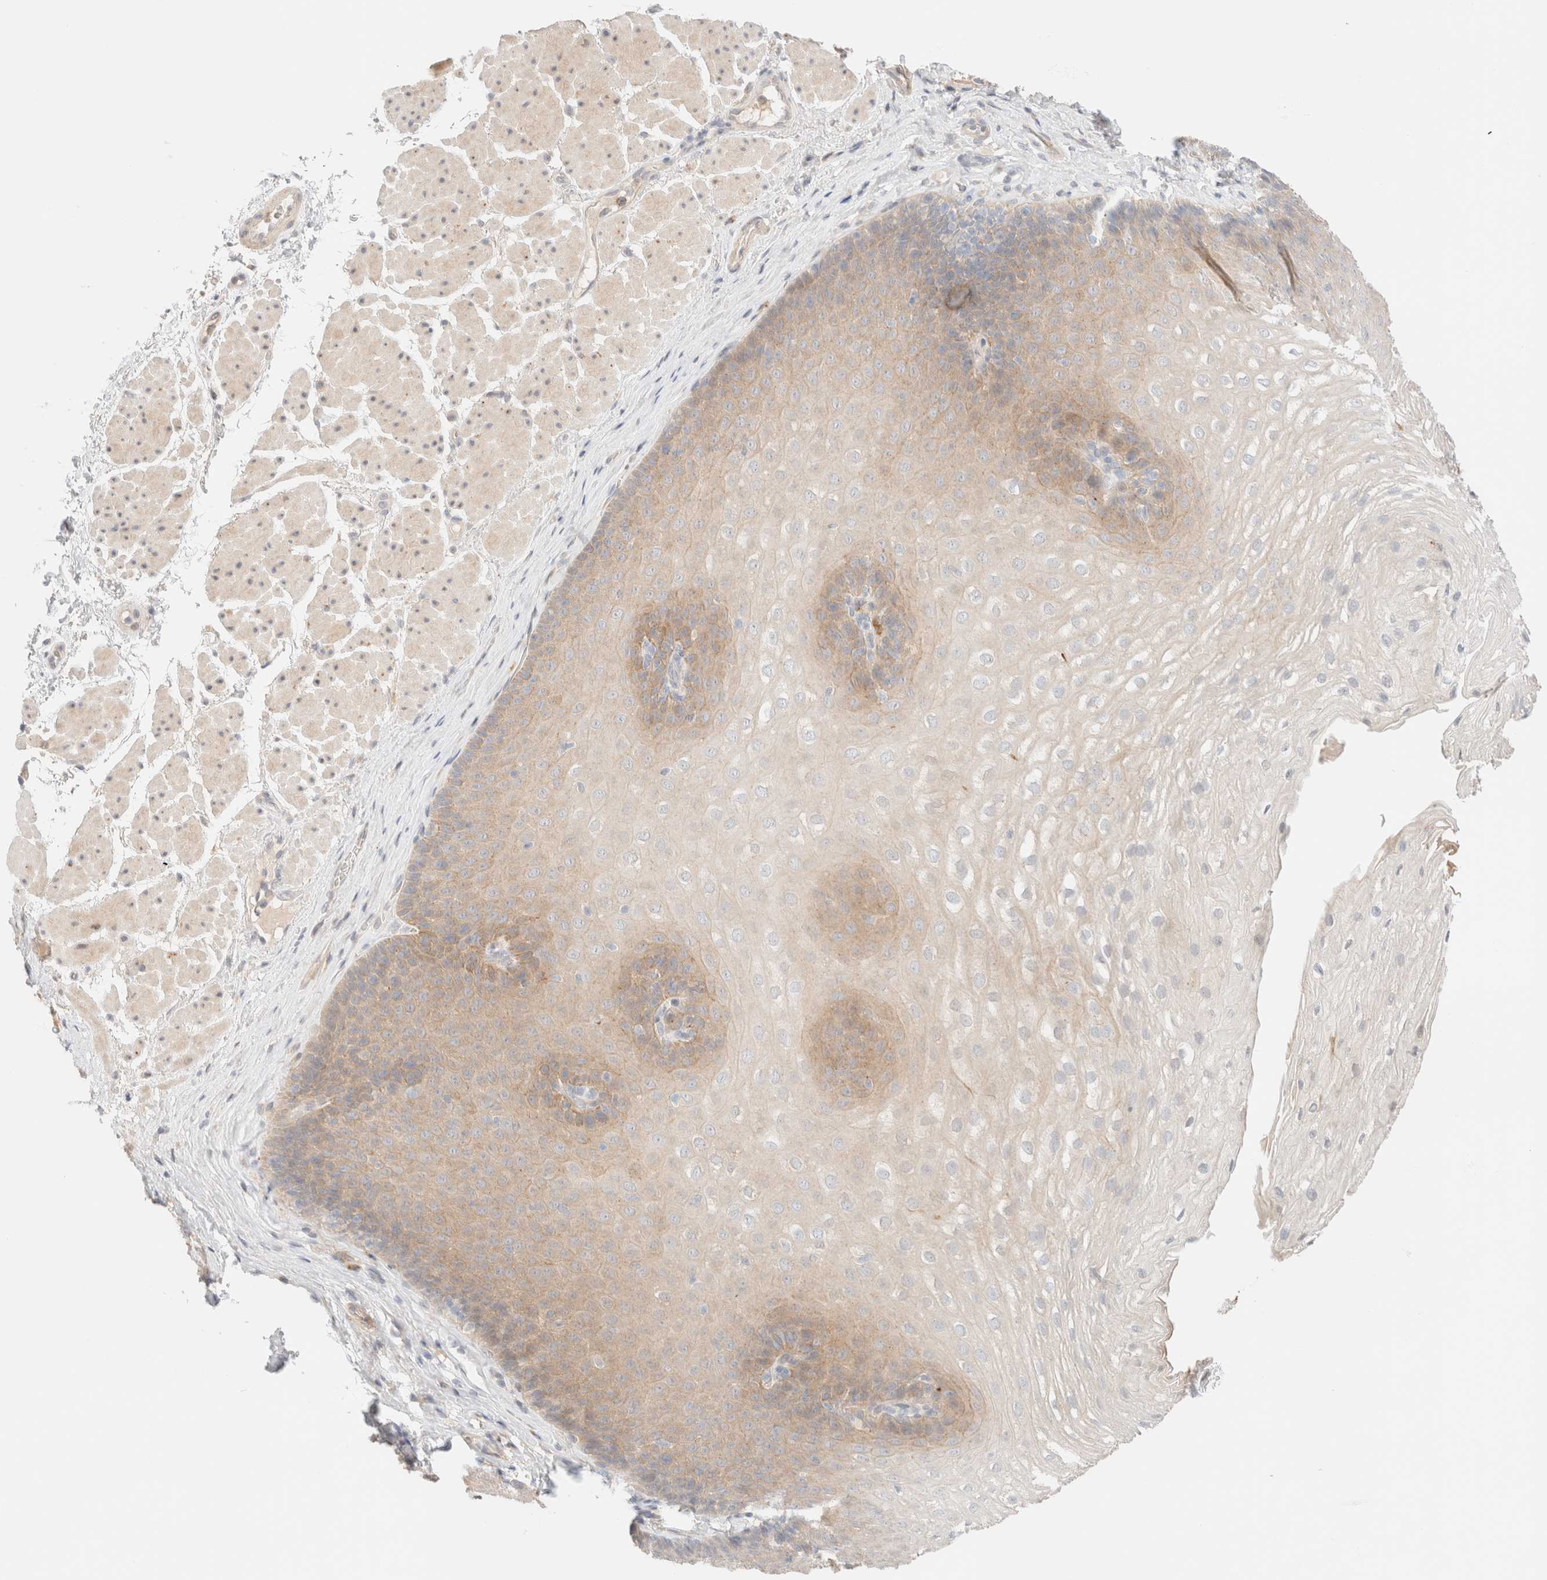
{"staining": {"intensity": "moderate", "quantity": ">75%", "location": "cytoplasmic/membranous"}, "tissue": "esophagus", "cell_type": "Squamous epithelial cells", "image_type": "normal", "snomed": [{"axis": "morphology", "description": "Normal tissue, NOS"}, {"axis": "topography", "description": "Esophagus"}], "caption": "This histopathology image exhibits IHC staining of normal esophagus, with medium moderate cytoplasmic/membranous positivity in about >75% of squamous epithelial cells.", "gene": "SGSM2", "patient": {"sex": "female", "age": 66}}